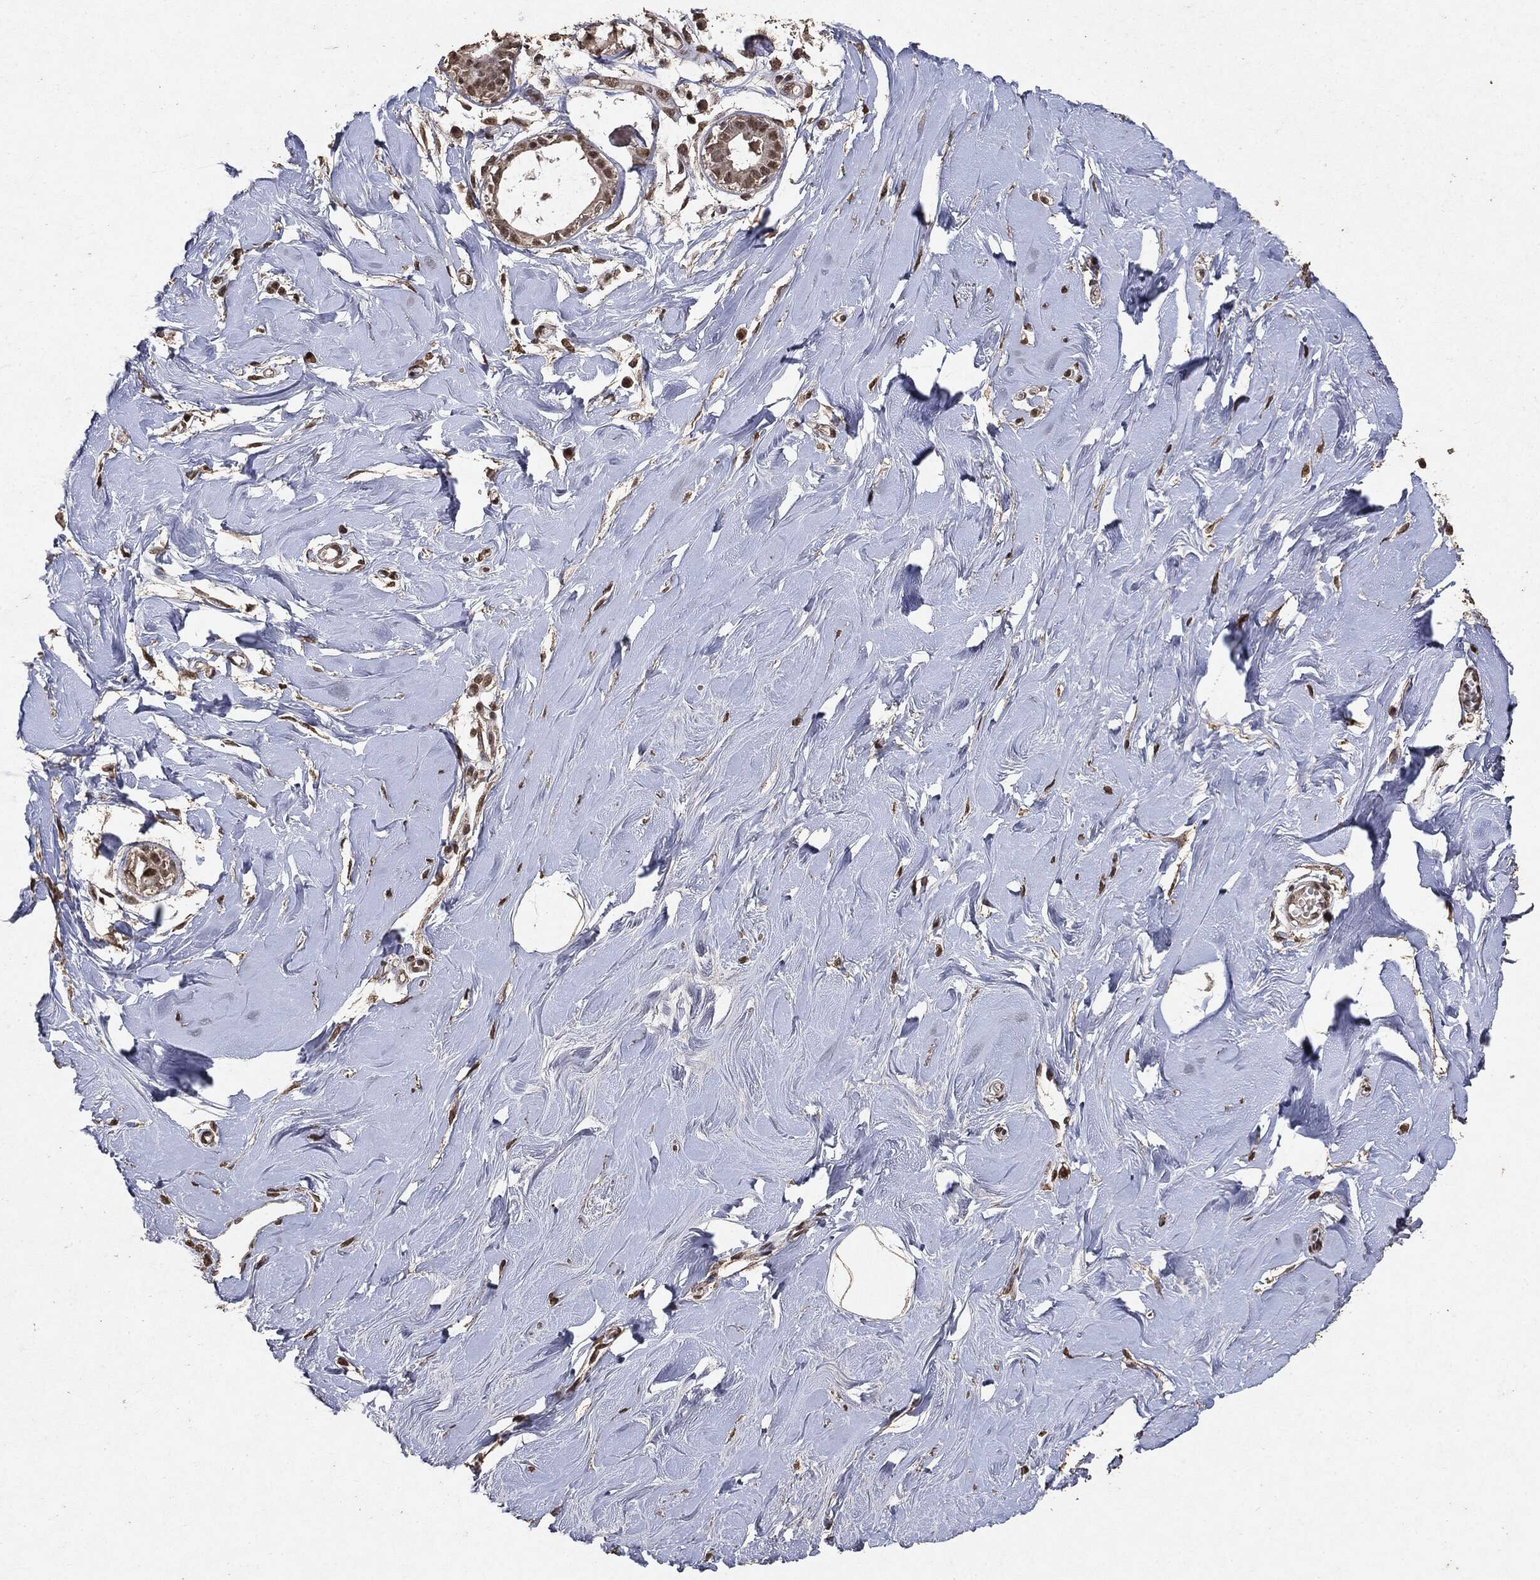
{"staining": {"intensity": "moderate", "quantity": "<25%", "location": "cytoplasmic/membranous,nuclear"}, "tissue": "soft tissue", "cell_type": "Fibroblasts", "image_type": "normal", "snomed": [{"axis": "morphology", "description": "Normal tissue, NOS"}, {"axis": "topography", "description": "Breast"}], "caption": "IHC micrograph of normal soft tissue stained for a protein (brown), which exhibits low levels of moderate cytoplasmic/membranous,nuclear expression in about <25% of fibroblasts.", "gene": "RAD18", "patient": {"sex": "female", "age": 49}}